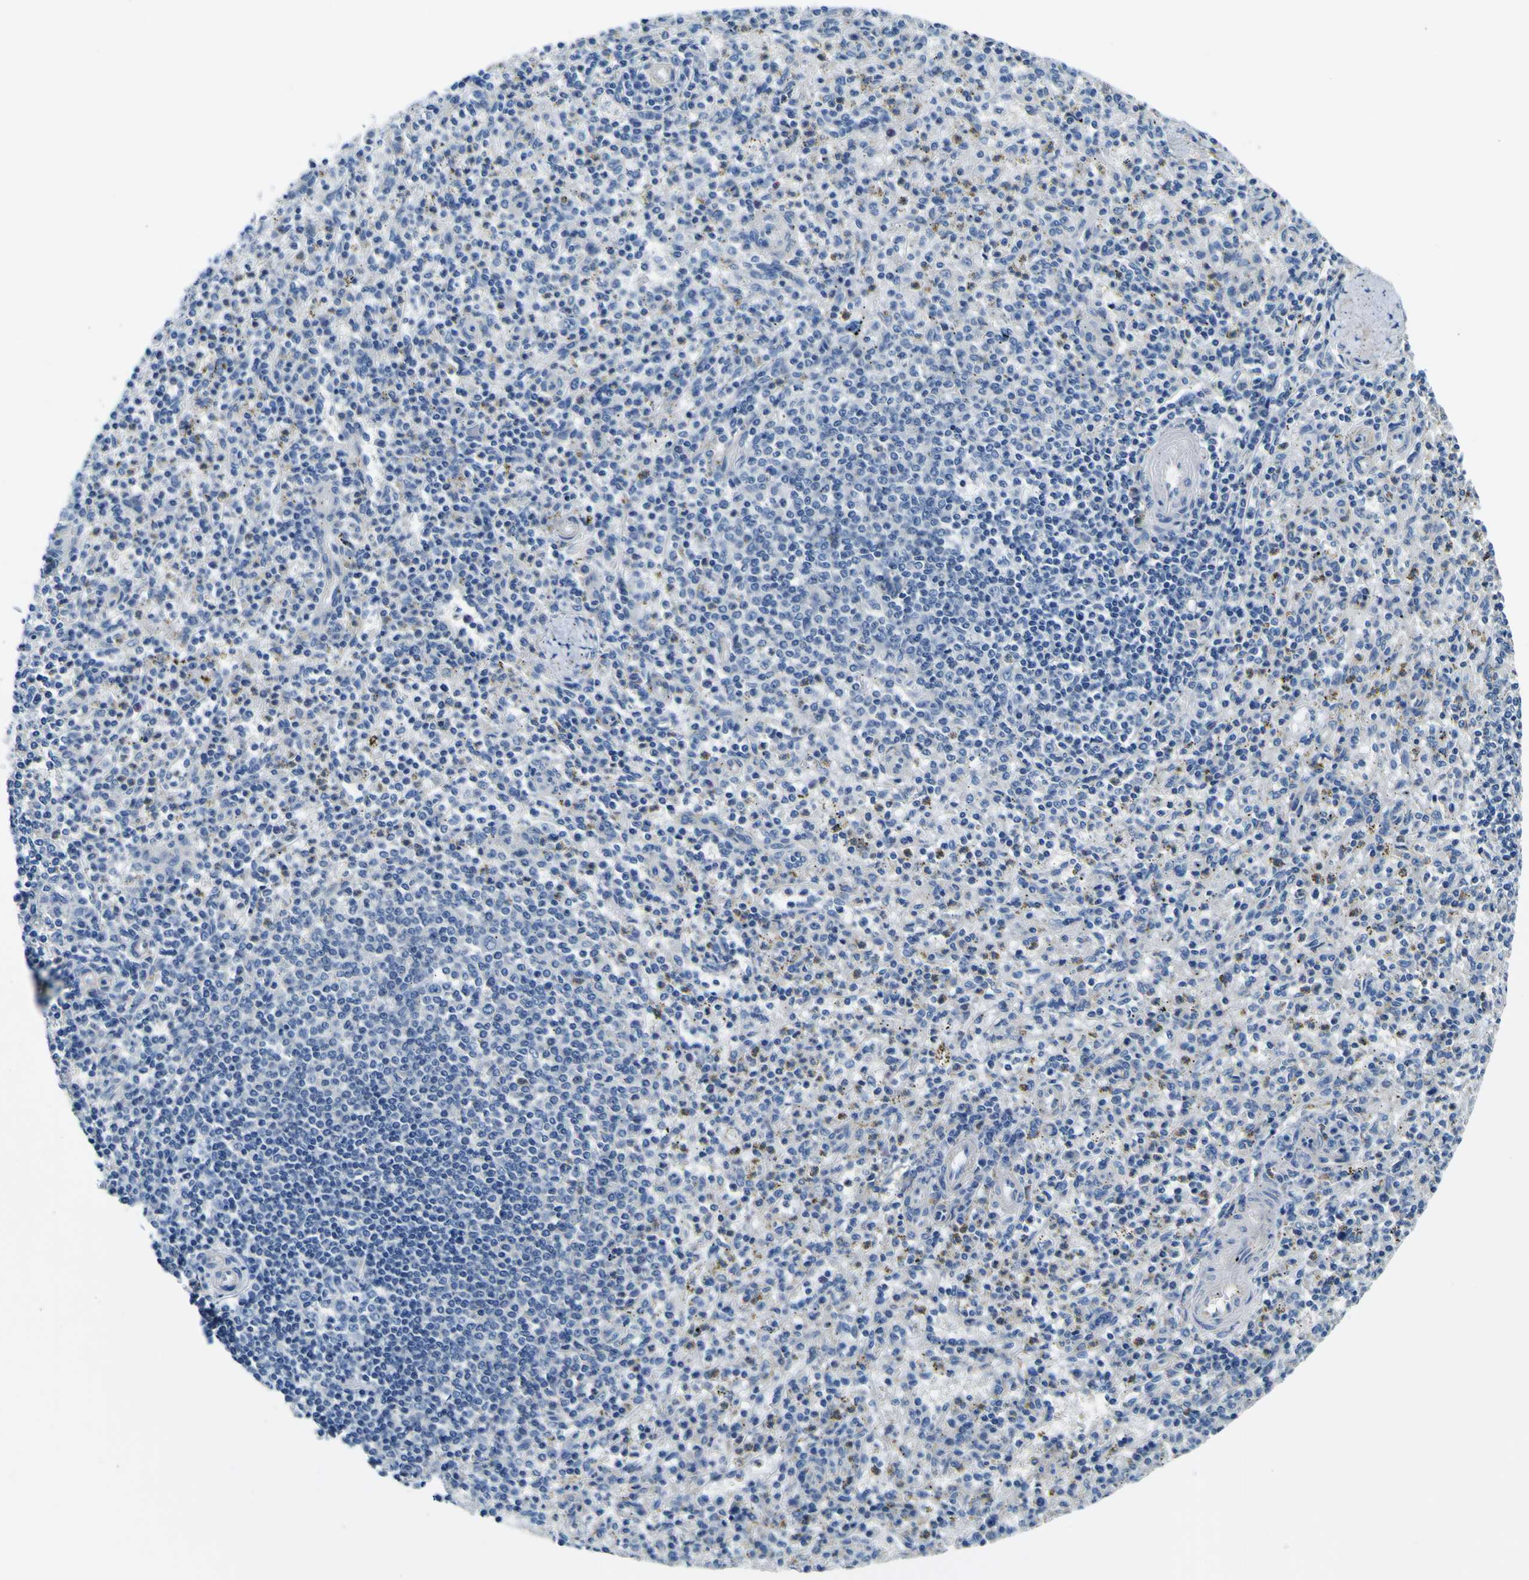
{"staining": {"intensity": "negative", "quantity": "none", "location": "none"}, "tissue": "spleen", "cell_type": "Cells in red pulp", "image_type": "normal", "snomed": [{"axis": "morphology", "description": "Normal tissue, NOS"}, {"axis": "topography", "description": "Spleen"}], "caption": "This is a image of immunohistochemistry staining of normal spleen, which shows no staining in cells in red pulp.", "gene": "ADGRA2", "patient": {"sex": "male", "age": 72}}